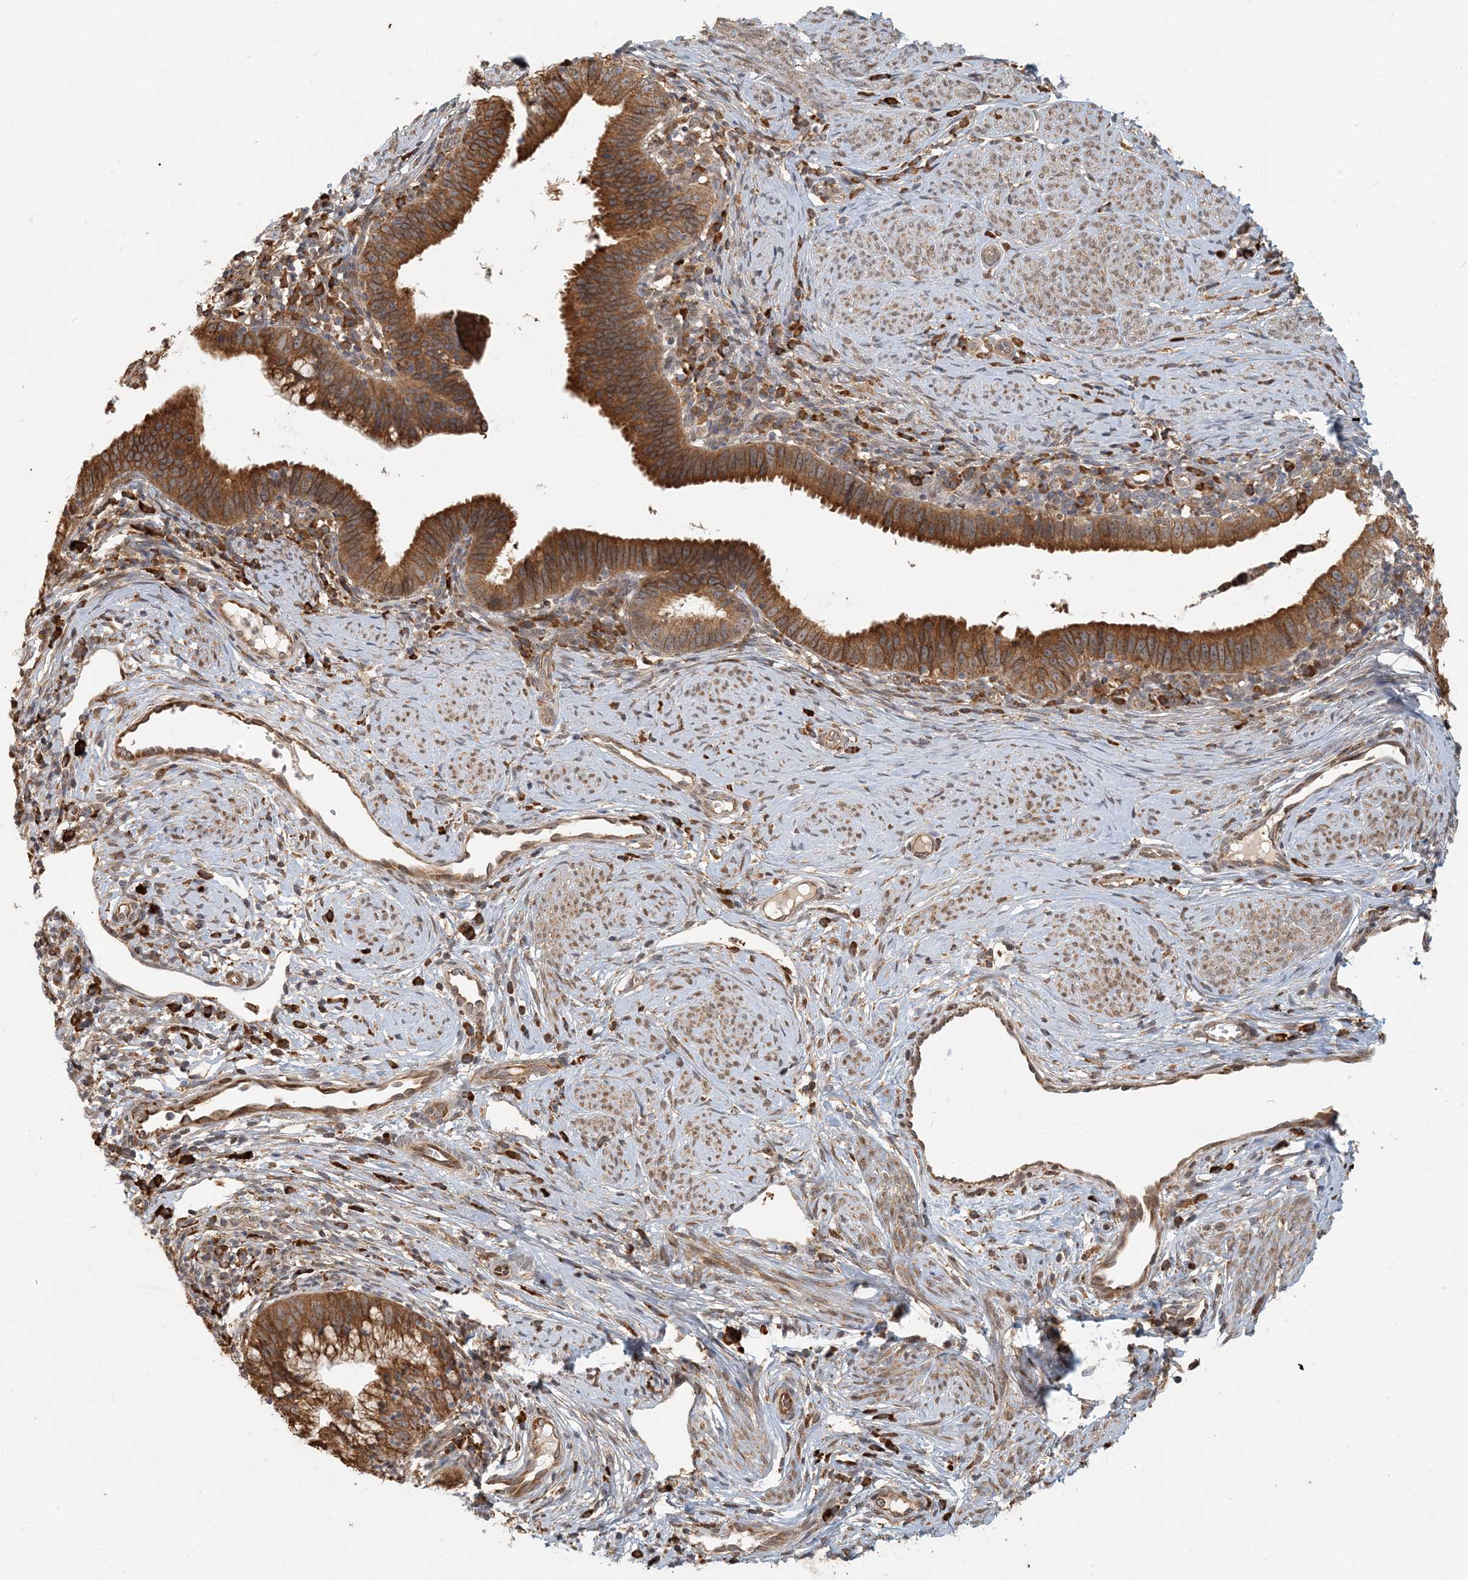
{"staining": {"intensity": "strong", "quantity": ">75%", "location": "cytoplasmic/membranous"}, "tissue": "cervical cancer", "cell_type": "Tumor cells", "image_type": "cancer", "snomed": [{"axis": "morphology", "description": "Adenocarcinoma, NOS"}, {"axis": "topography", "description": "Cervix"}], "caption": "An IHC micrograph of tumor tissue is shown. Protein staining in brown highlights strong cytoplasmic/membranous positivity in cervical cancer (adenocarcinoma) within tumor cells.", "gene": "HNMT", "patient": {"sex": "female", "age": 36}}